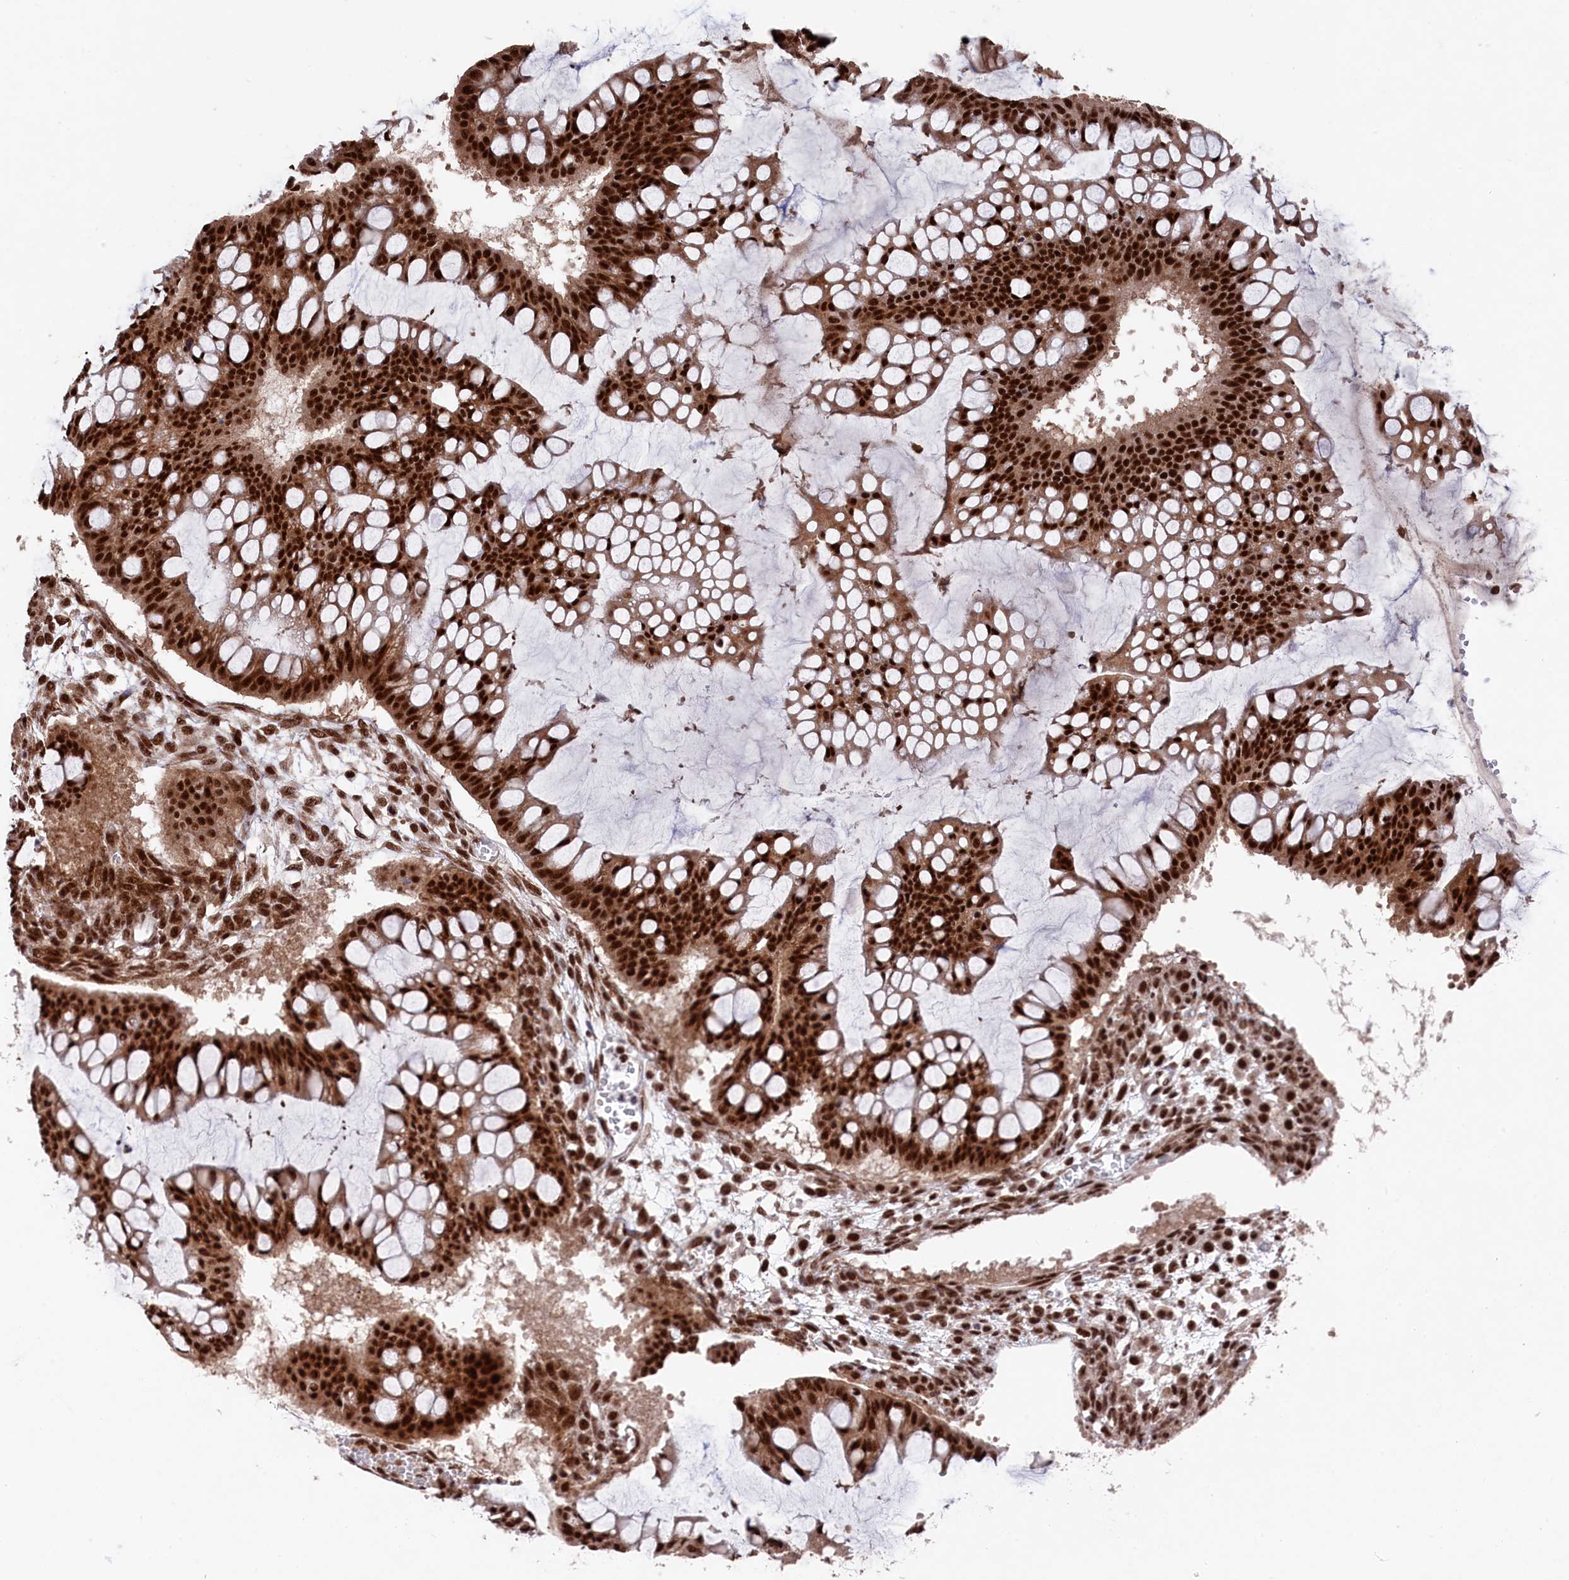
{"staining": {"intensity": "strong", "quantity": ">75%", "location": "nuclear"}, "tissue": "ovarian cancer", "cell_type": "Tumor cells", "image_type": "cancer", "snomed": [{"axis": "morphology", "description": "Cystadenocarcinoma, mucinous, NOS"}, {"axis": "topography", "description": "Ovary"}], "caption": "Human ovarian cancer stained for a protein (brown) demonstrates strong nuclear positive positivity in about >75% of tumor cells.", "gene": "PRPF31", "patient": {"sex": "female", "age": 73}}